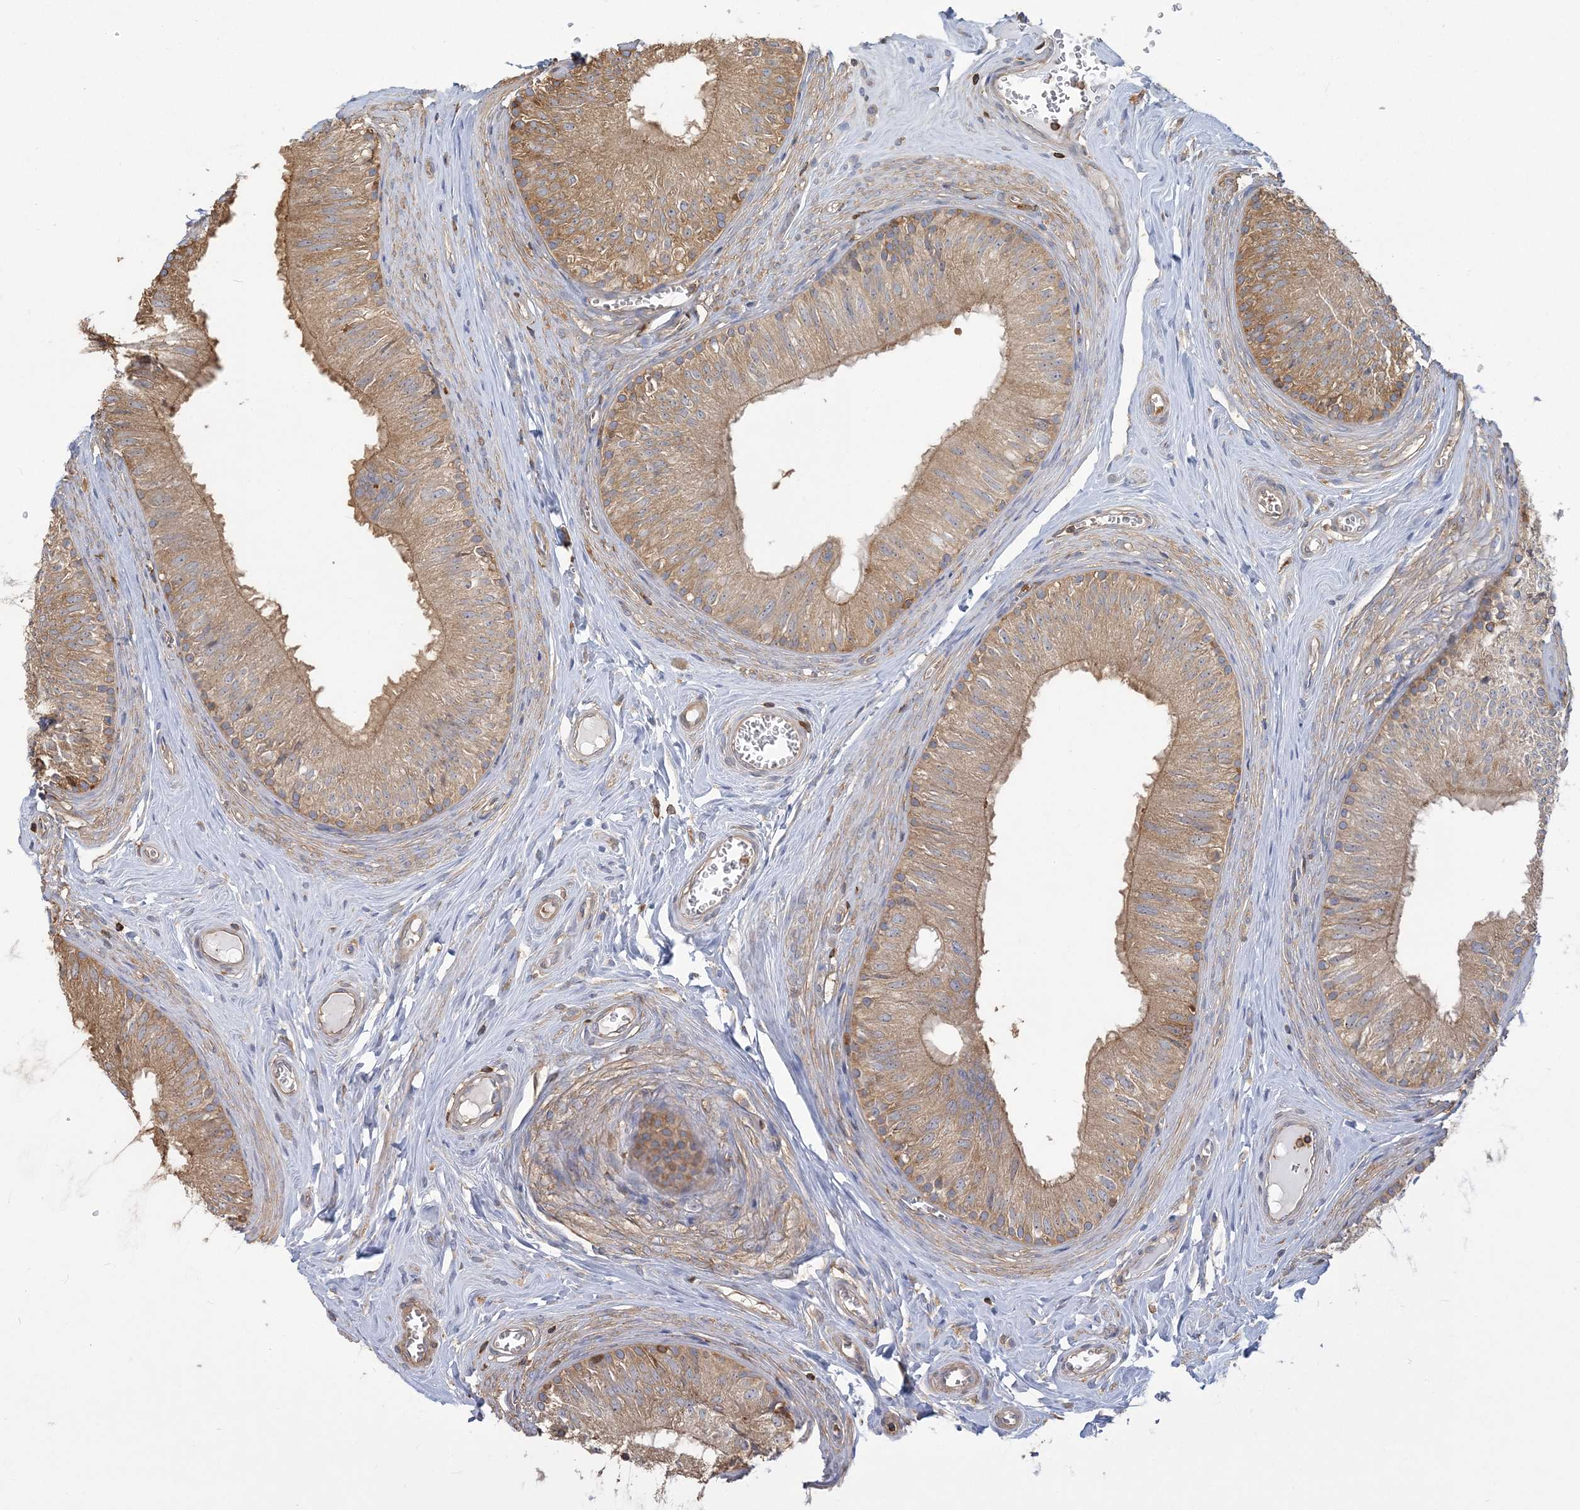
{"staining": {"intensity": "moderate", "quantity": "25%-75%", "location": "cytoplasmic/membranous"}, "tissue": "epididymis", "cell_type": "Glandular cells", "image_type": "normal", "snomed": [{"axis": "morphology", "description": "Normal tissue, NOS"}, {"axis": "topography", "description": "Epididymis"}], "caption": "This photomicrograph displays immunohistochemistry (IHC) staining of normal epididymis, with medium moderate cytoplasmic/membranous positivity in approximately 25%-75% of glandular cells.", "gene": "ANKS1A", "patient": {"sex": "male", "age": 46}}